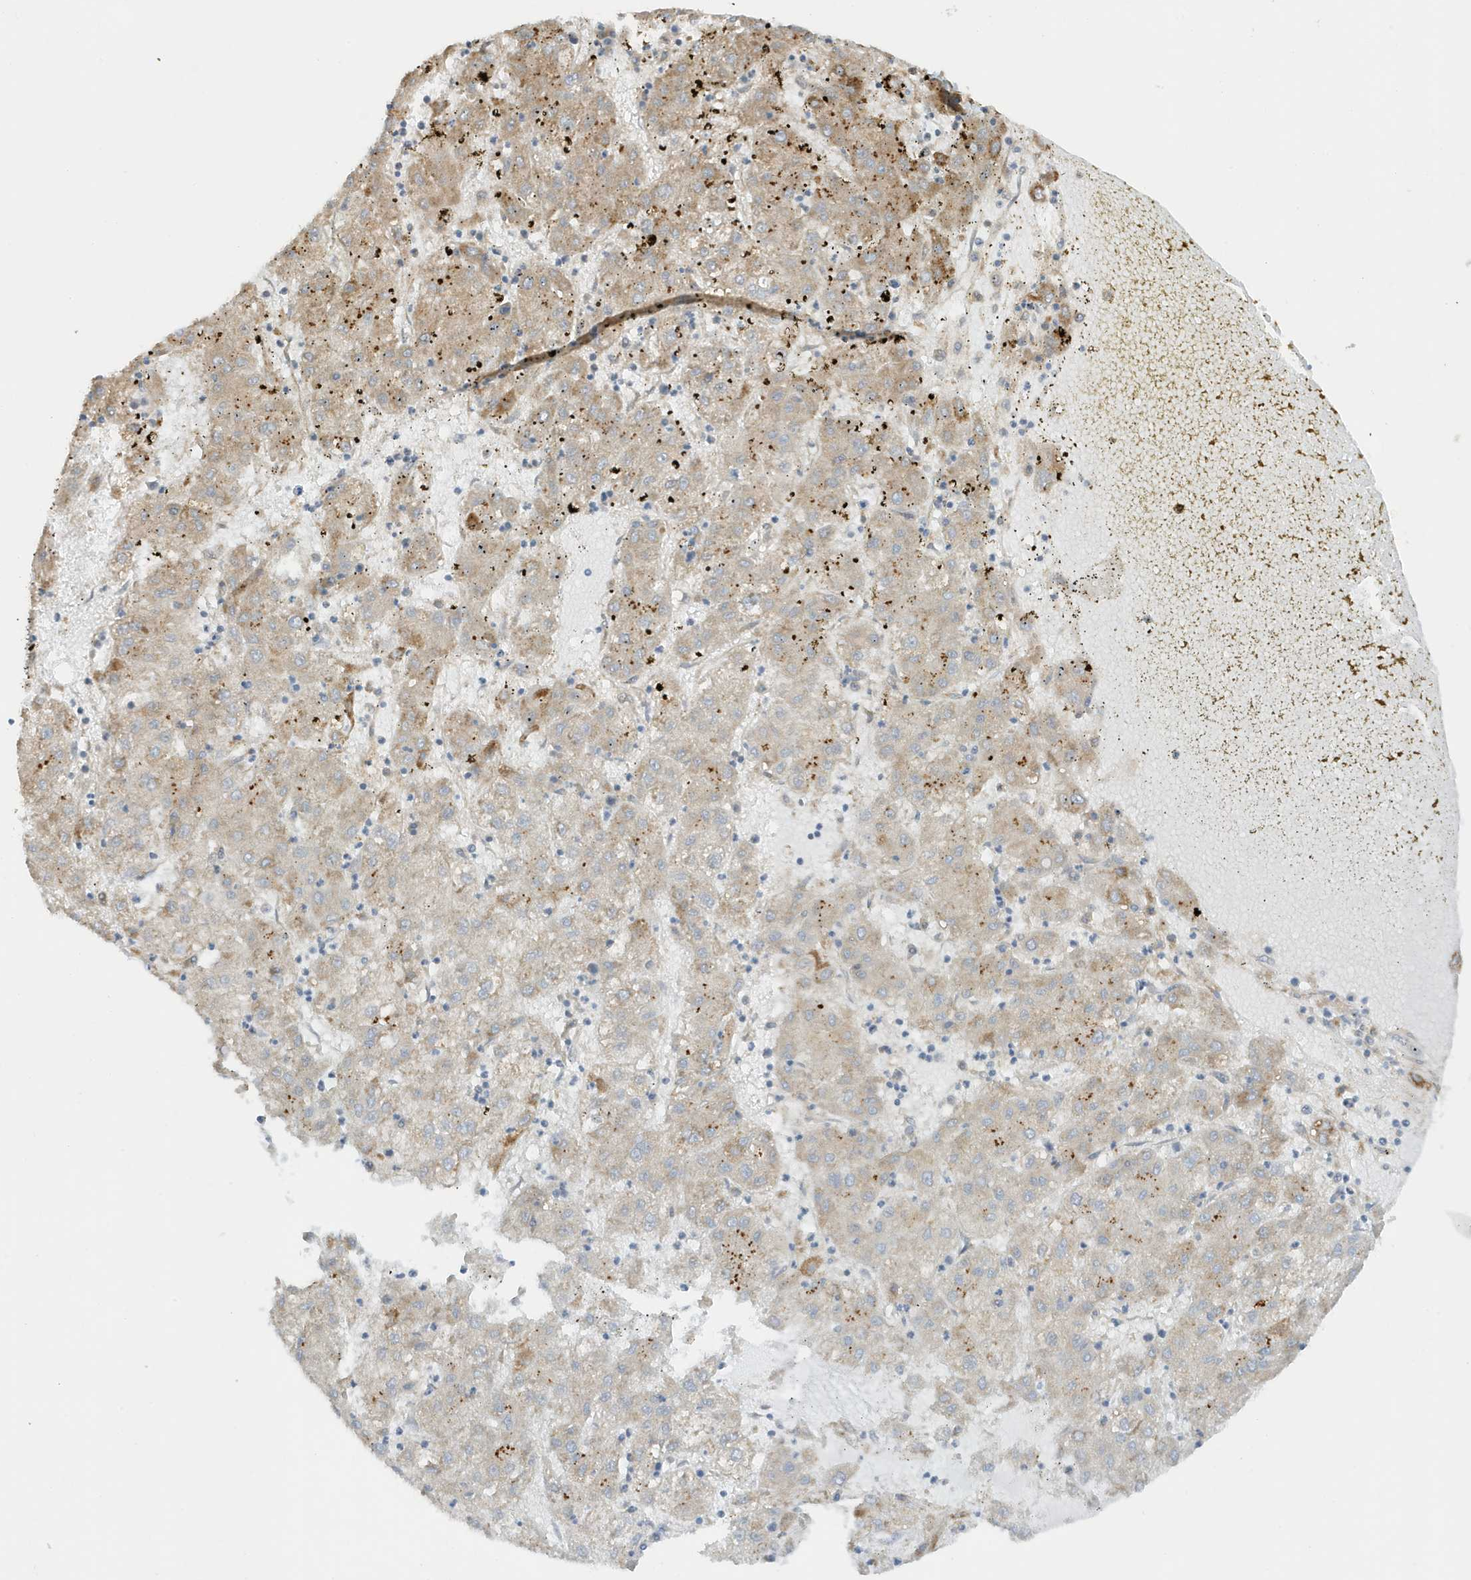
{"staining": {"intensity": "weak", "quantity": "25%-75%", "location": "cytoplasmic/membranous"}, "tissue": "liver cancer", "cell_type": "Tumor cells", "image_type": "cancer", "snomed": [{"axis": "morphology", "description": "Carcinoma, Hepatocellular, NOS"}, {"axis": "topography", "description": "Liver"}], "caption": "There is low levels of weak cytoplasmic/membranous staining in tumor cells of hepatocellular carcinoma (liver), as demonstrated by immunohistochemical staining (brown color).", "gene": "CDC42EP3", "patient": {"sex": "male", "age": 72}}